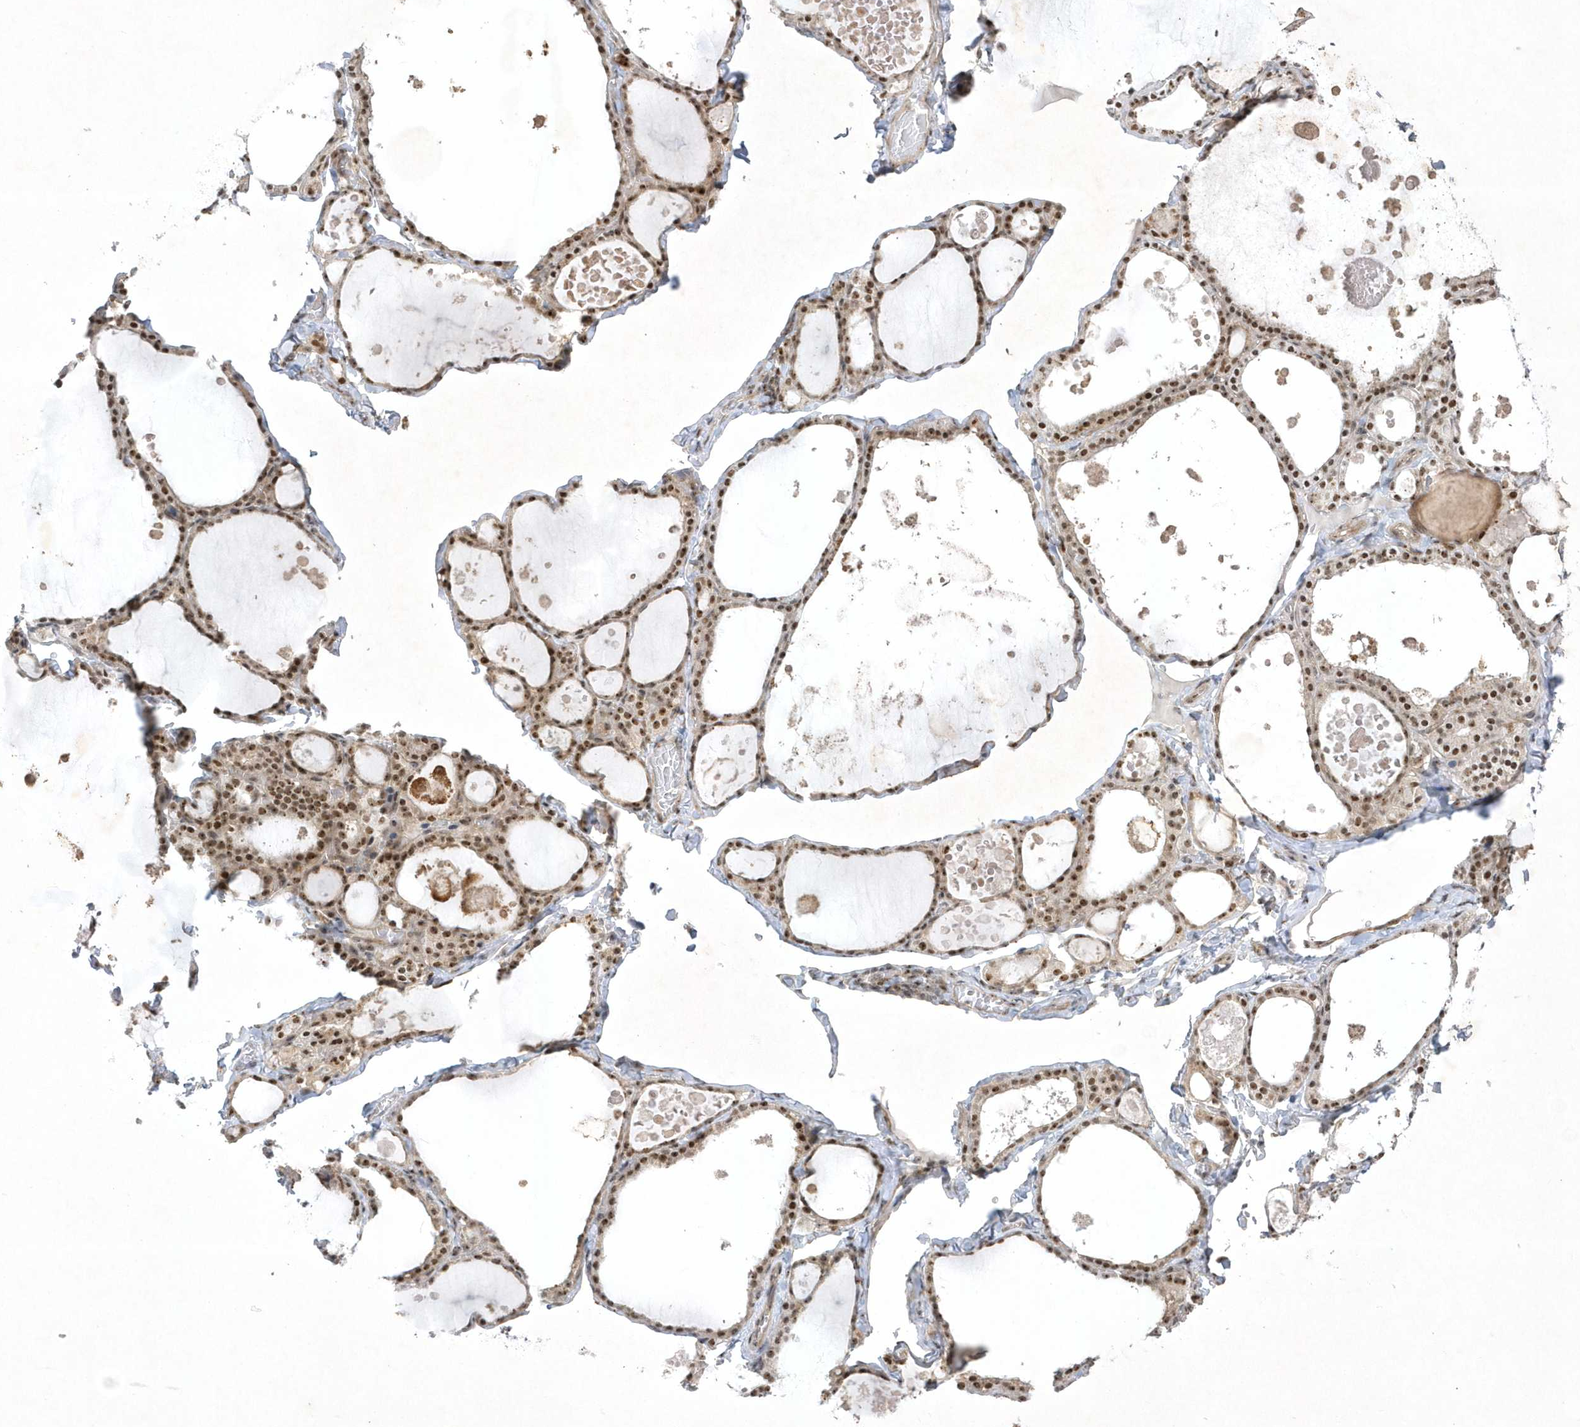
{"staining": {"intensity": "moderate", "quantity": ">75%", "location": "cytoplasmic/membranous,nuclear"}, "tissue": "thyroid gland", "cell_type": "Glandular cells", "image_type": "normal", "snomed": [{"axis": "morphology", "description": "Normal tissue, NOS"}, {"axis": "topography", "description": "Thyroid gland"}], "caption": "Thyroid gland stained with a protein marker demonstrates moderate staining in glandular cells.", "gene": "NPM3", "patient": {"sex": "male", "age": 56}}